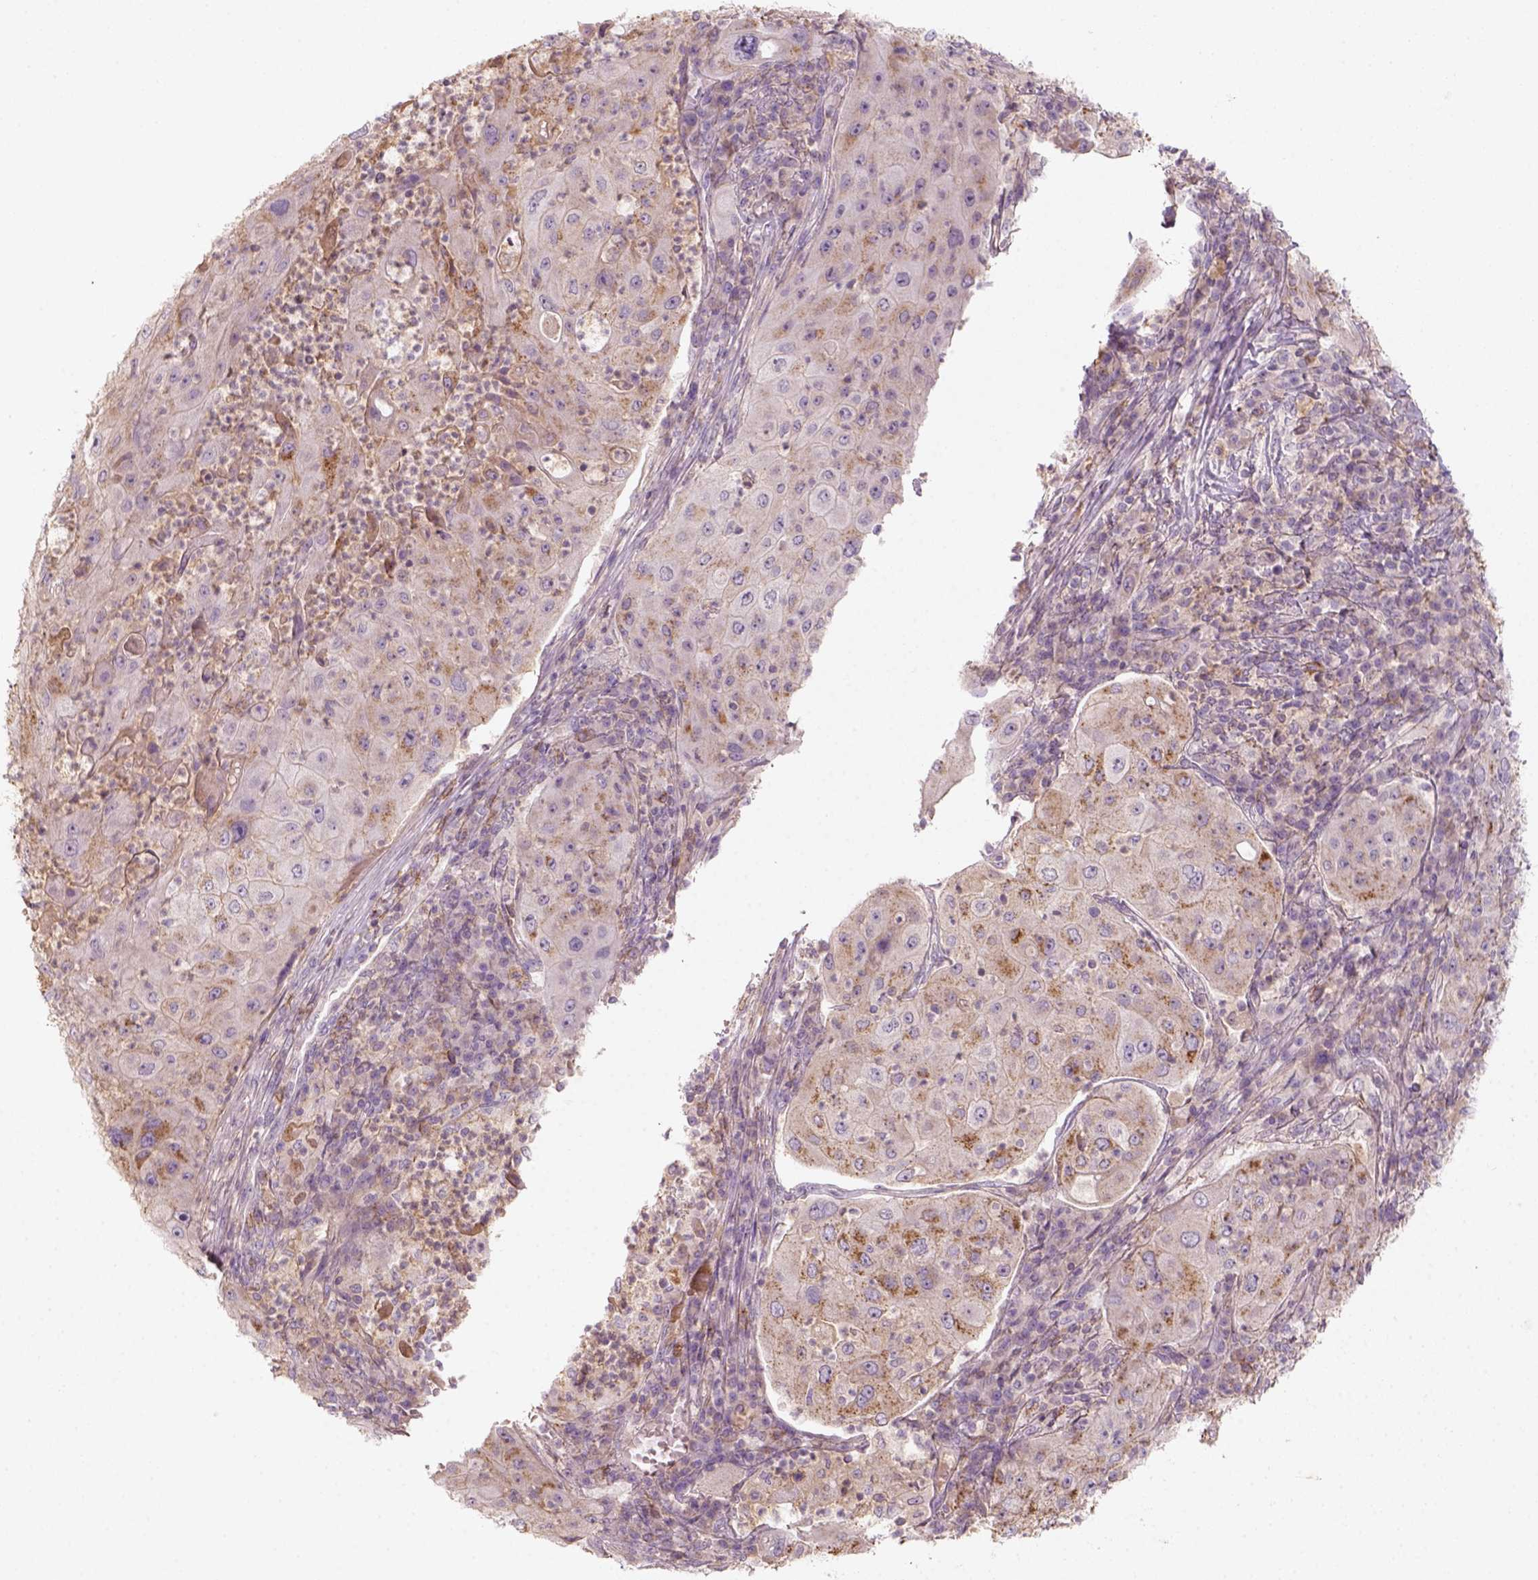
{"staining": {"intensity": "moderate", "quantity": "<25%", "location": "cytoplasmic/membranous"}, "tissue": "lung cancer", "cell_type": "Tumor cells", "image_type": "cancer", "snomed": [{"axis": "morphology", "description": "Squamous cell carcinoma, NOS"}, {"axis": "topography", "description": "Lung"}], "caption": "Lung squamous cell carcinoma was stained to show a protein in brown. There is low levels of moderate cytoplasmic/membranous staining in approximately <25% of tumor cells.", "gene": "AQP9", "patient": {"sex": "female", "age": 59}}